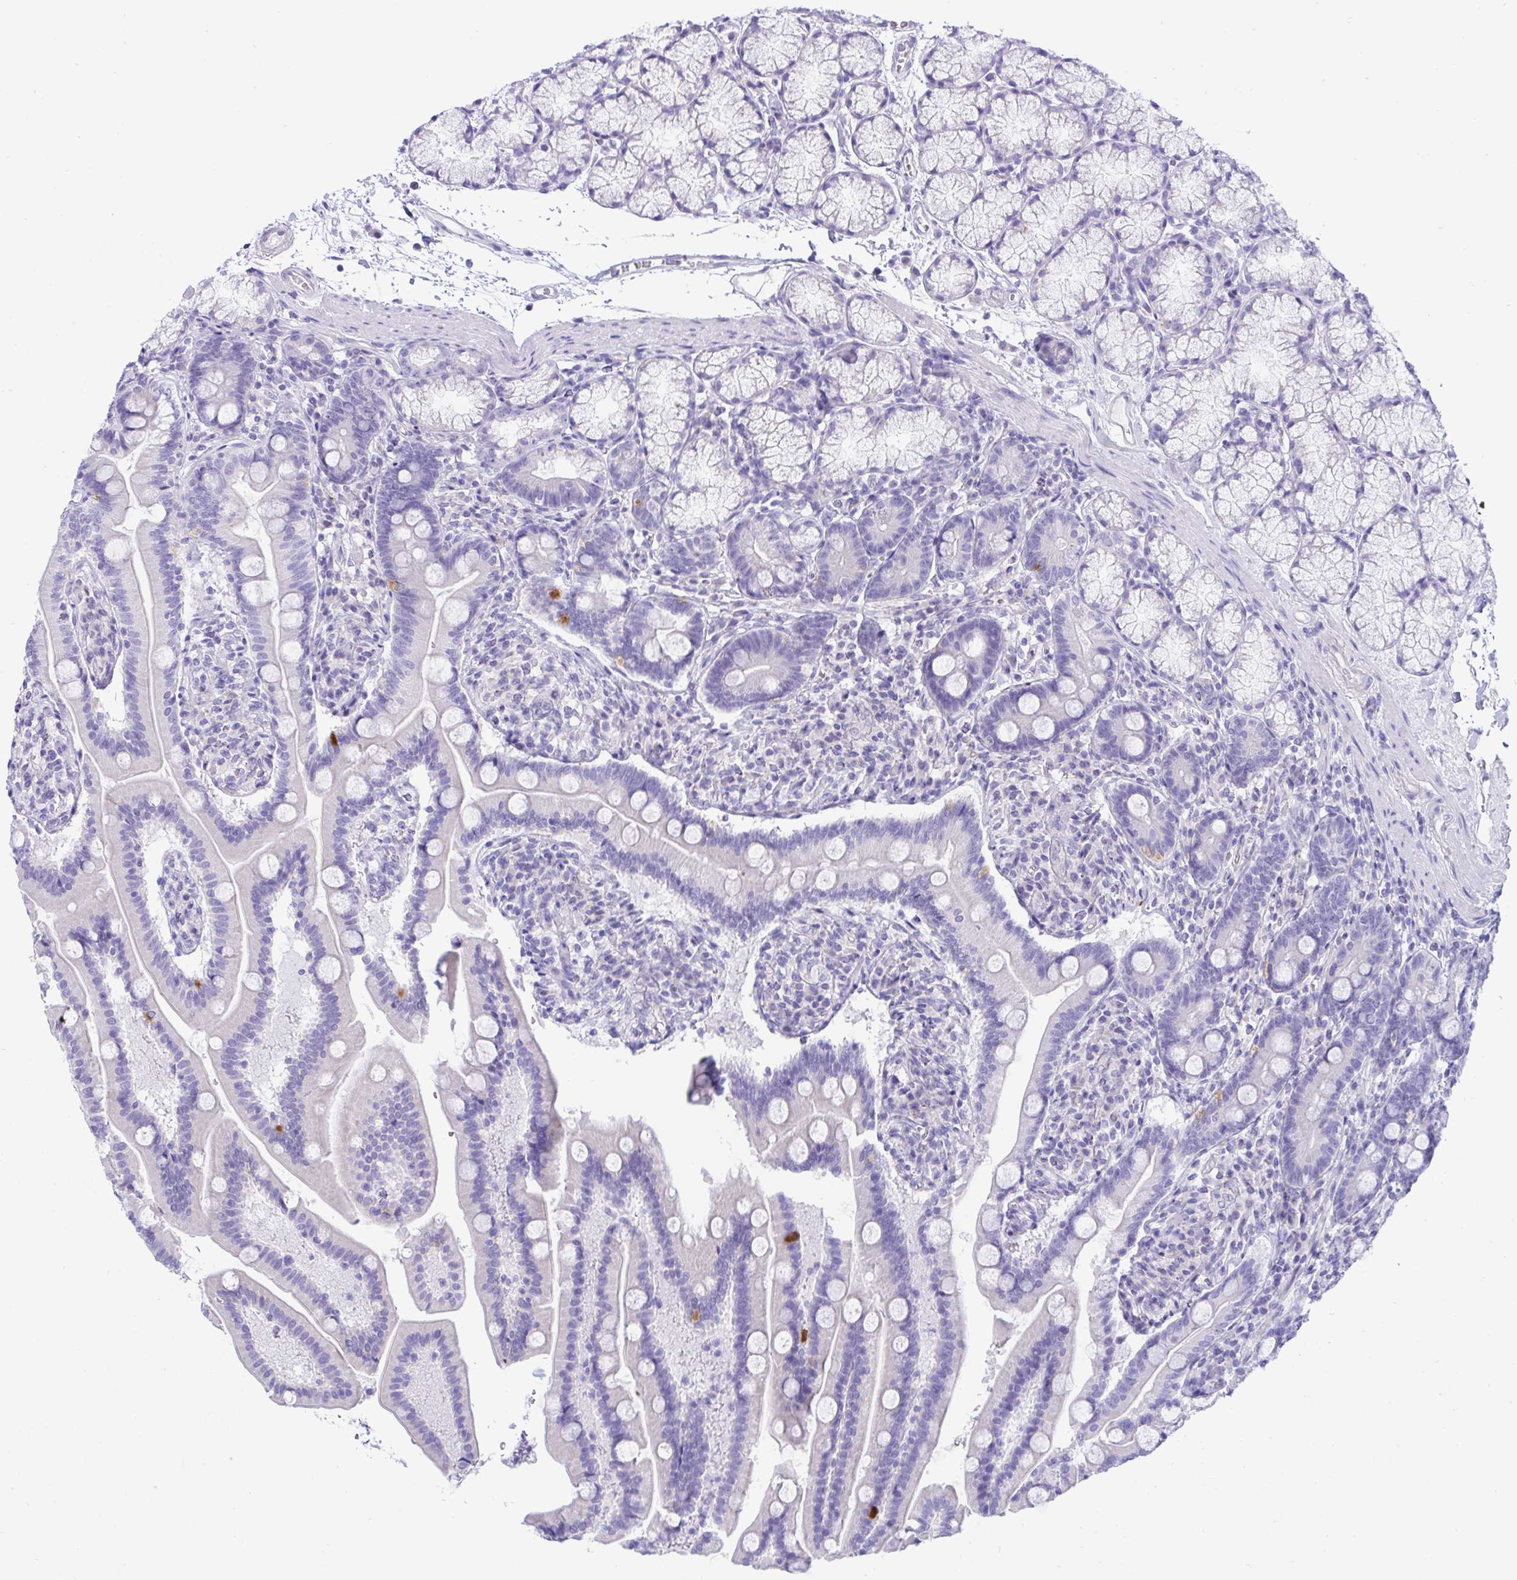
{"staining": {"intensity": "moderate", "quantity": "<25%", "location": "cytoplasmic/membranous"}, "tissue": "duodenum", "cell_type": "Glandular cells", "image_type": "normal", "snomed": [{"axis": "morphology", "description": "Normal tissue, NOS"}, {"axis": "topography", "description": "Duodenum"}], "caption": "High-power microscopy captured an immunohistochemistry photomicrograph of normal duodenum, revealing moderate cytoplasmic/membranous positivity in approximately <25% of glandular cells.", "gene": "TMEM106B", "patient": {"sex": "female", "age": 67}}